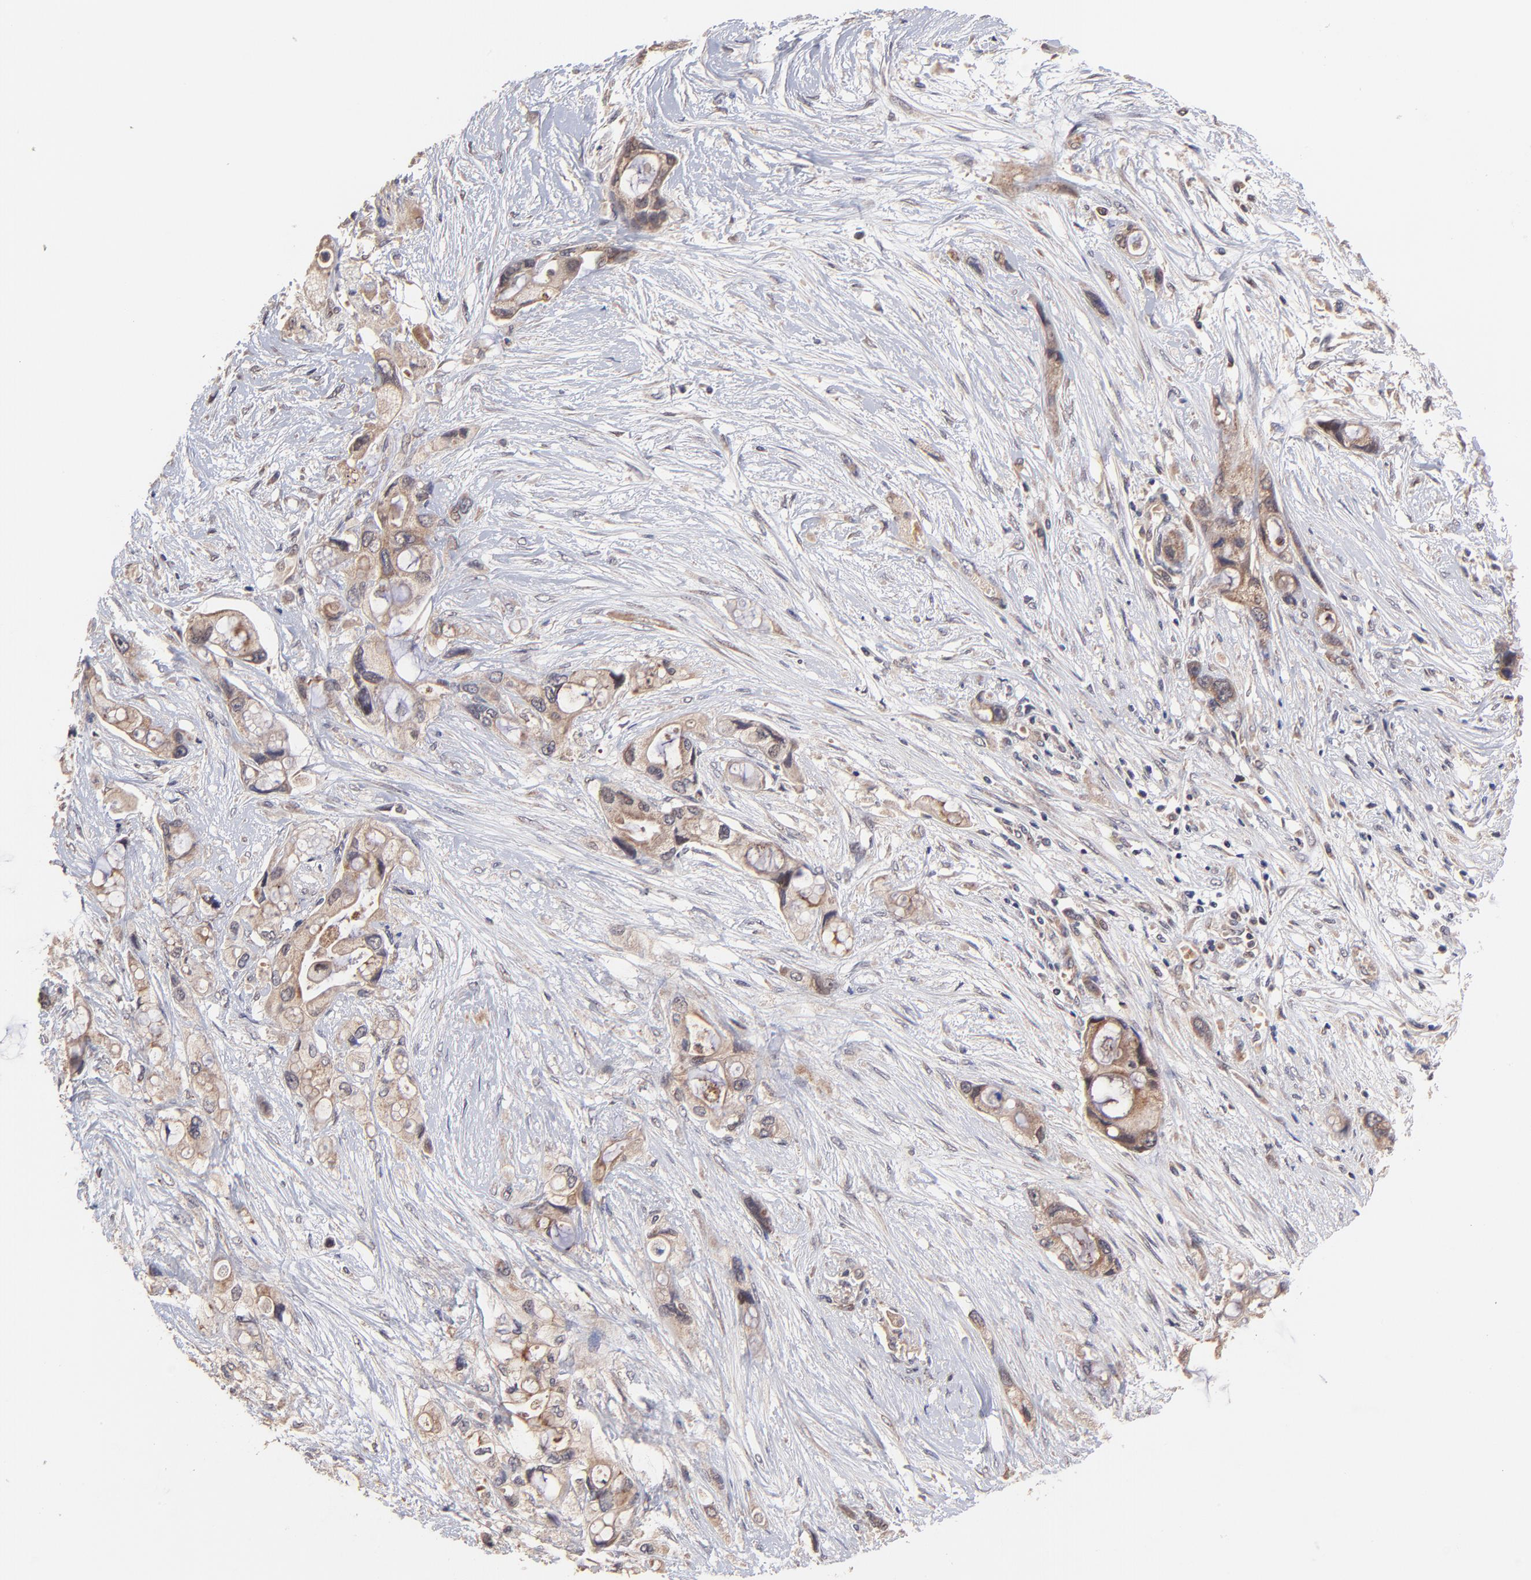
{"staining": {"intensity": "weak", "quantity": ">75%", "location": "cytoplasmic/membranous"}, "tissue": "pancreatic cancer", "cell_type": "Tumor cells", "image_type": "cancer", "snomed": [{"axis": "morphology", "description": "Adenocarcinoma, NOS"}, {"axis": "topography", "description": "Pancreas"}], "caption": "An image of human pancreatic adenocarcinoma stained for a protein displays weak cytoplasmic/membranous brown staining in tumor cells.", "gene": "BAIAP2L2", "patient": {"sex": "female", "age": 59}}